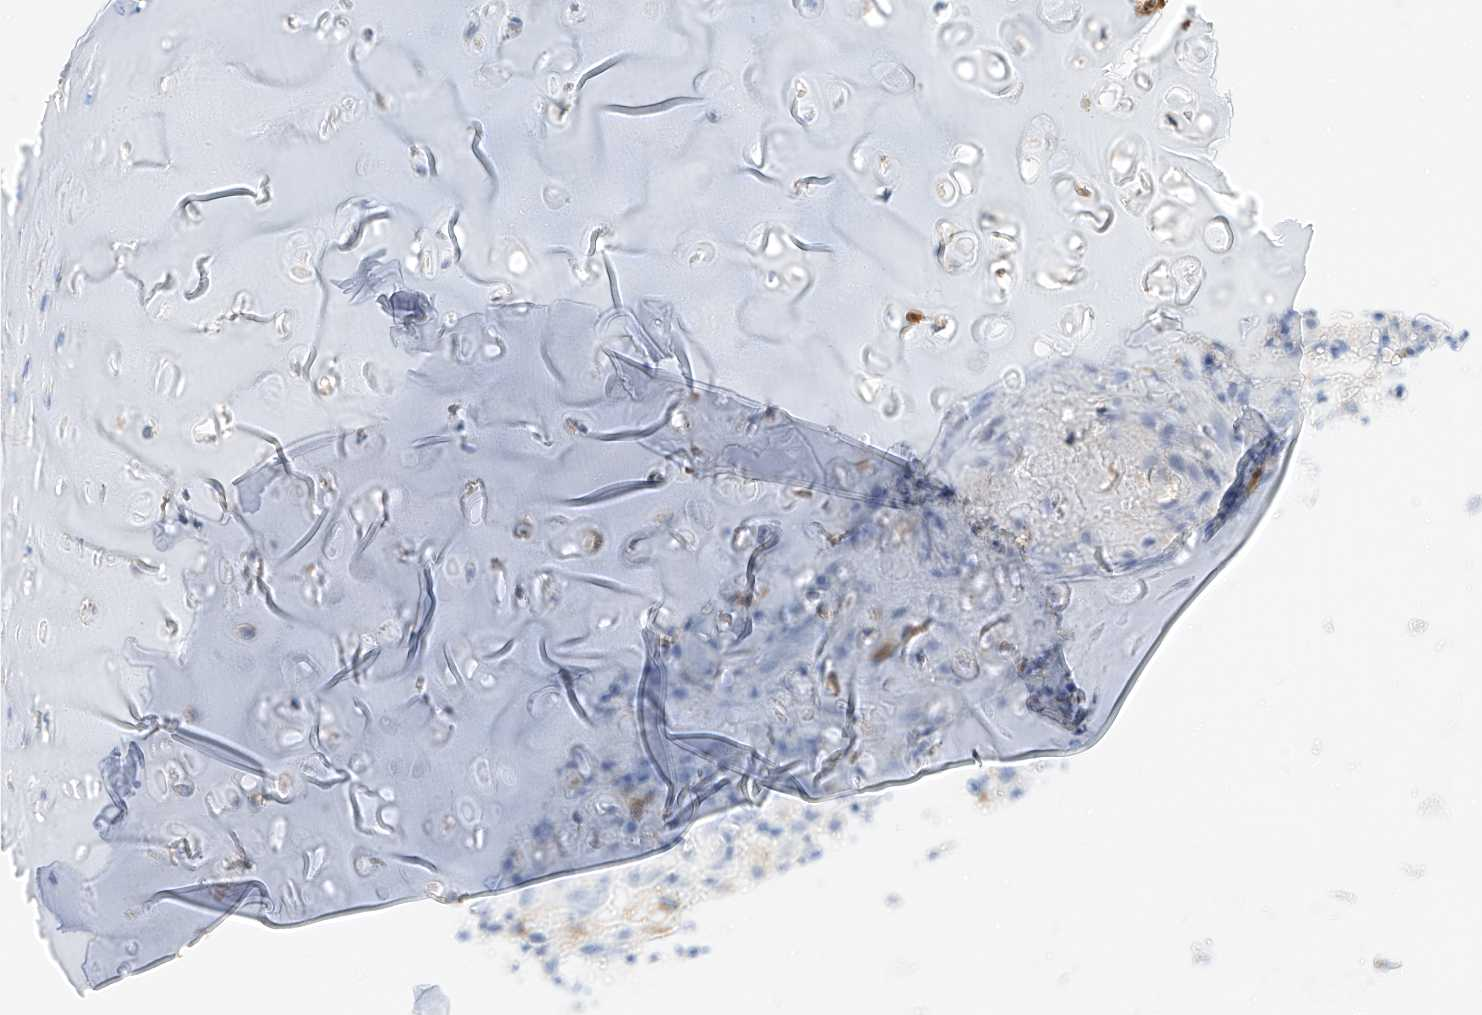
{"staining": {"intensity": "negative", "quantity": "none", "location": "none"}, "tissue": "adipose tissue", "cell_type": "Adipocytes", "image_type": "normal", "snomed": [{"axis": "morphology", "description": "Normal tissue, NOS"}, {"axis": "morphology", "description": "Basal cell carcinoma"}, {"axis": "topography", "description": "Cartilage tissue"}, {"axis": "topography", "description": "Nasopharynx"}, {"axis": "topography", "description": "Oral tissue"}], "caption": "An immunohistochemistry (IHC) micrograph of unremarkable adipose tissue is shown. There is no staining in adipocytes of adipose tissue. The staining is performed using DAB brown chromogen with nuclei counter-stained in using hematoxylin.", "gene": "MAP7", "patient": {"sex": "female", "age": 77}}